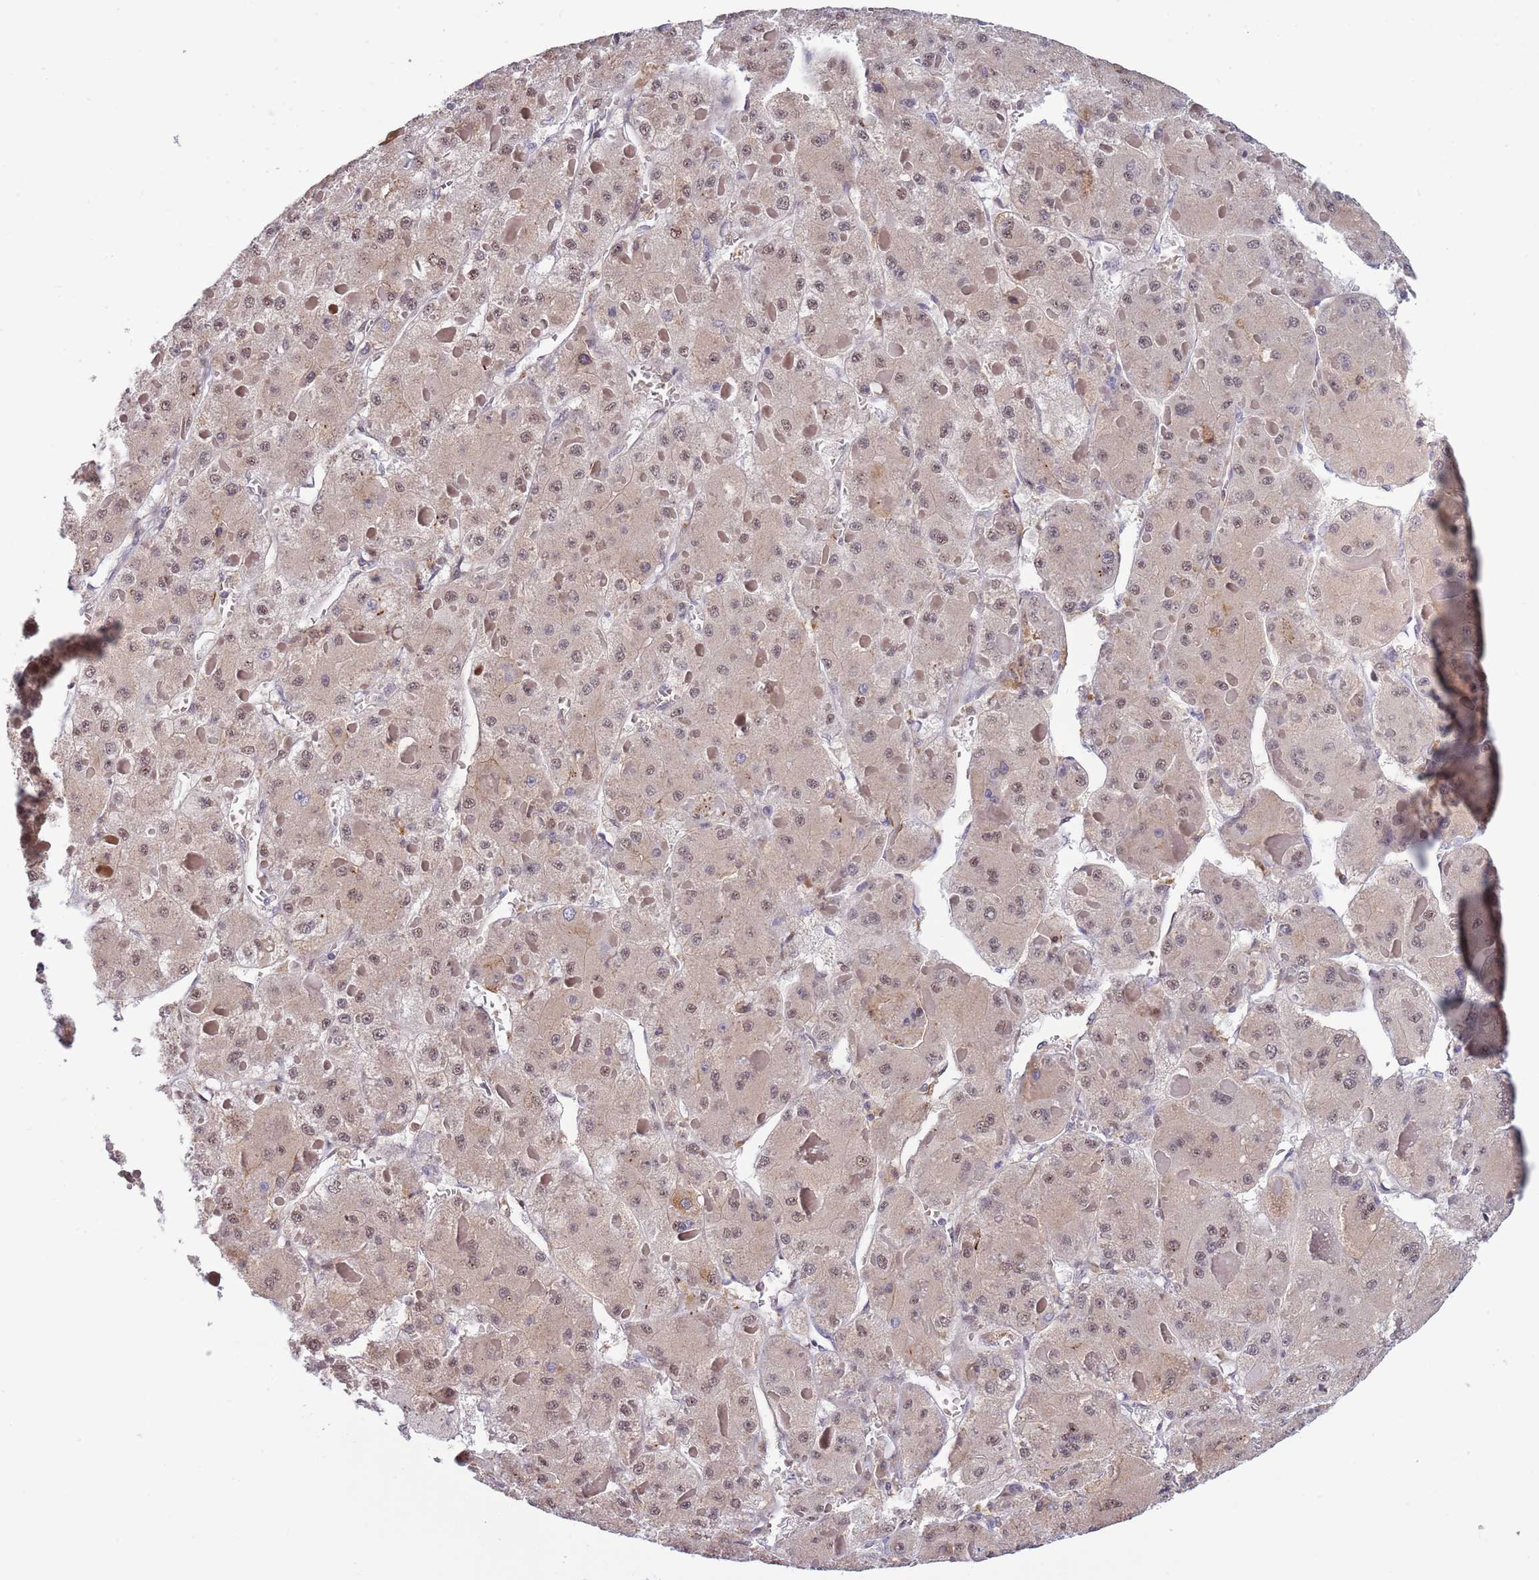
{"staining": {"intensity": "weak", "quantity": ">75%", "location": "cytoplasmic/membranous,nuclear"}, "tissue": "liver cancer", "cell_type": "Tumor cells", "image_type": "cancer", "snomed": [{"axis": "morphology", "description": "Carcinoma, Hepatocellular, NOS"}, {"axis": "topography", "description": "Liver"}], "caption": "This is an image of immunohistochemistry staining of hepatocellular carcinoma (liver), which shows weak positivity in the cytoplasmic/membranous and nuclear of tumor cells.", "gene": "CCNJL", "patient": {"sex": "female", "age": 73}}